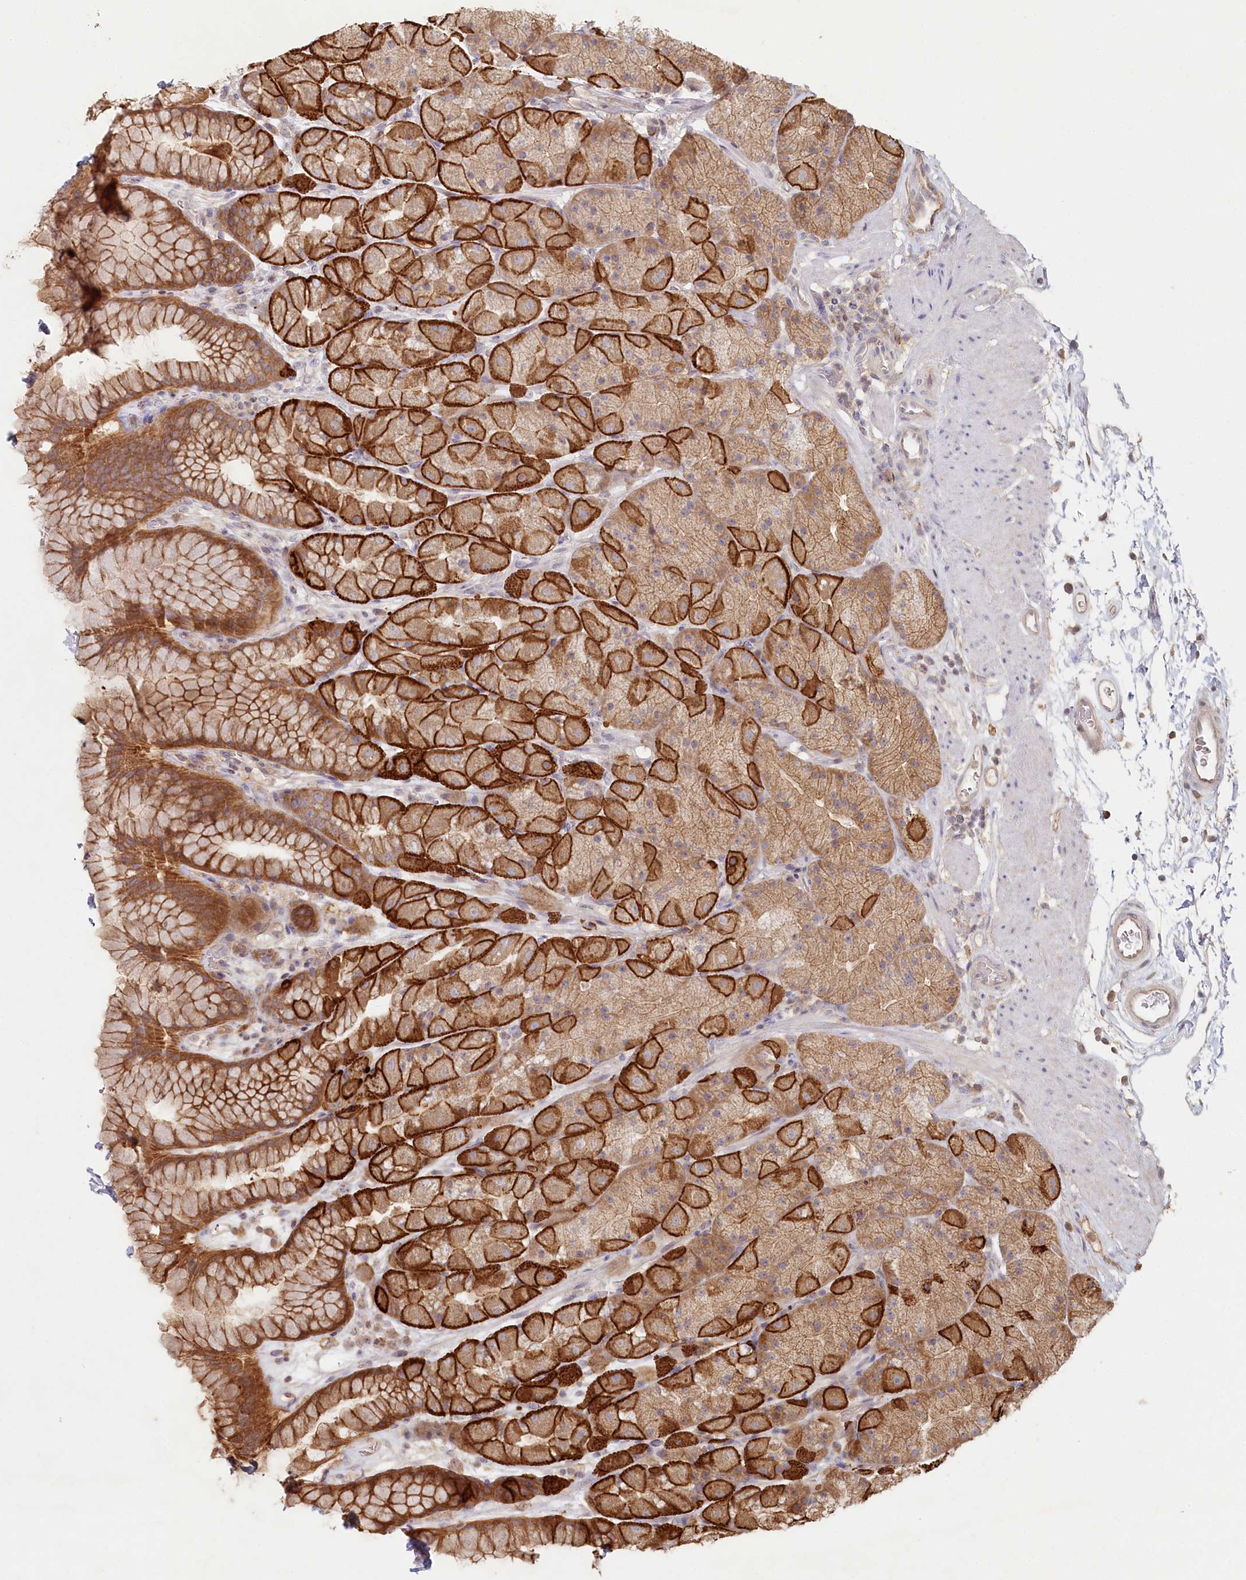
{"staining": {"intensity": "strong", "quantity": ">75%", "location": "cytoplasmic/membranous"}, "tissue": "stomach", "cell_type": "Glandular cells", "image_type": "normal", "snomed": [{"axis": "morphology", "description": "Normal tissue, NOS"}, {"axis": "topography", "description": "Stomach, upper"}, {"axis": "topography", "description": "Stomach, lower"}], "caption": "Immunohistochemical staining of normal stomach reveals high levels of strong cytoplasmic/membranous expression in about >75% of glandular cells. (DAB (3,3'-diaminobenzidine) IHC, brown staining for protein, blue staining for nuclei).", "gene": "HAL", "patient": {"sex": "male", "age": 67}}